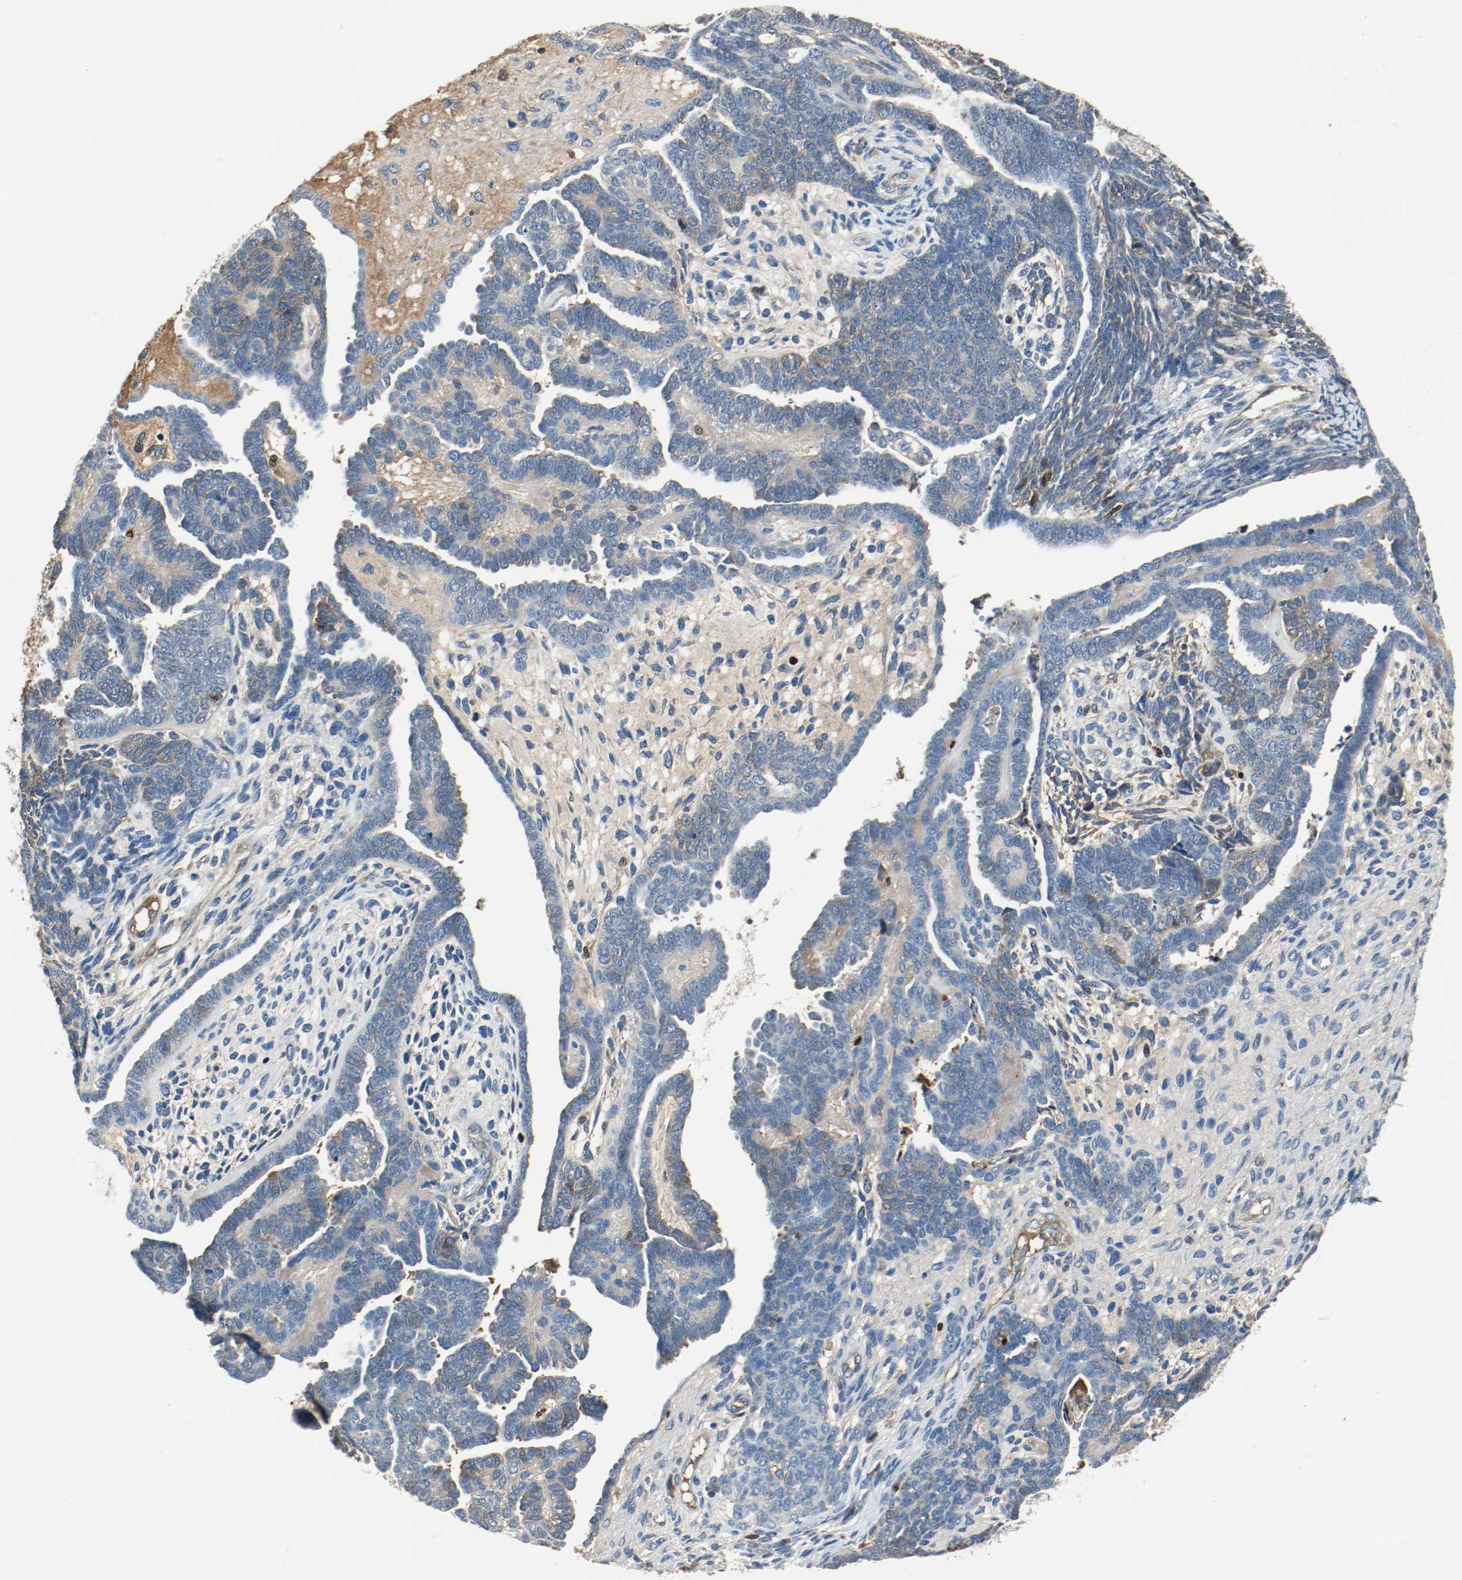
{"staining": {"intensity": "negative", "quantity": "none", "location": "none"}, "tissue": "endometrial cancer", "cell_type": "Tumor cells", "image_type": "cancer", "snomed": [{"axis": "morphology", "description": "Neoplasm, malignant, NOS"}, {"axis": "topography", "description": "Endometrium"}], "caption": "High magnification brightfield microscopy of endometrial cancer stained with DAB (brown) and counterstained with hematoxylin (blue): tumor cells show no significant expression.", "gene": "BLK", "patient": {"sex": "female", "age": 74}}